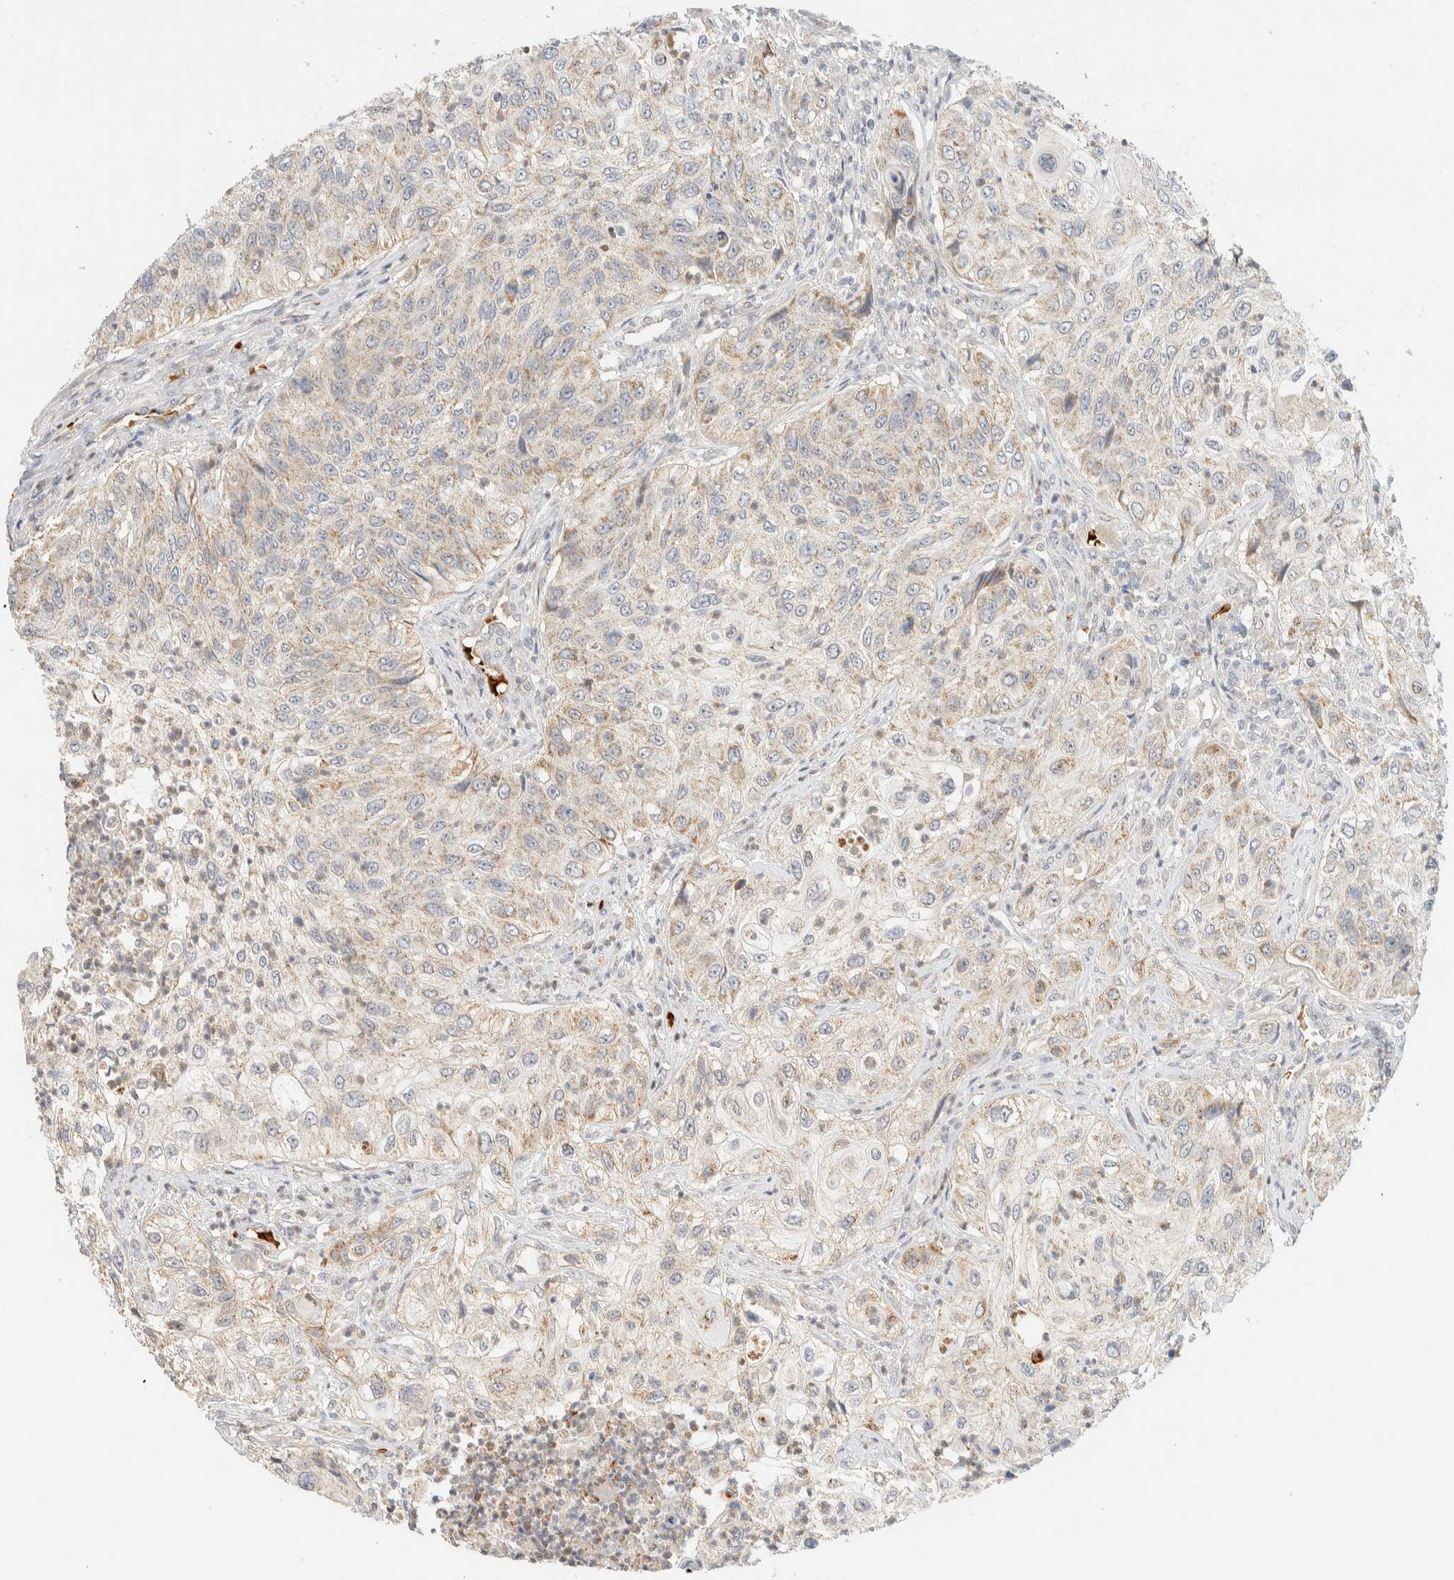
{"staining": {"intensity": "weak", "quantity": ">75%", "location": "cytoplasmic/membranous"}, "tissue": "urothelial cancer", "cell_type": "Tumor cells", "image_type": "cancer", "snomed": [{"axis": "morphology", "description": "Urothelial carcinoma, High grade"}, {"axis": "topography", "description": "Urinary bladder"}], "caption": "Urothelial carcinoma (high-grade) stained for a protein (brown) demonstrates weak cytoplasmic/membranous positive expression in approximately >75% of tumor cells.", "gene": "TNK1", "patient": {"sex": "female", "age": 60}}